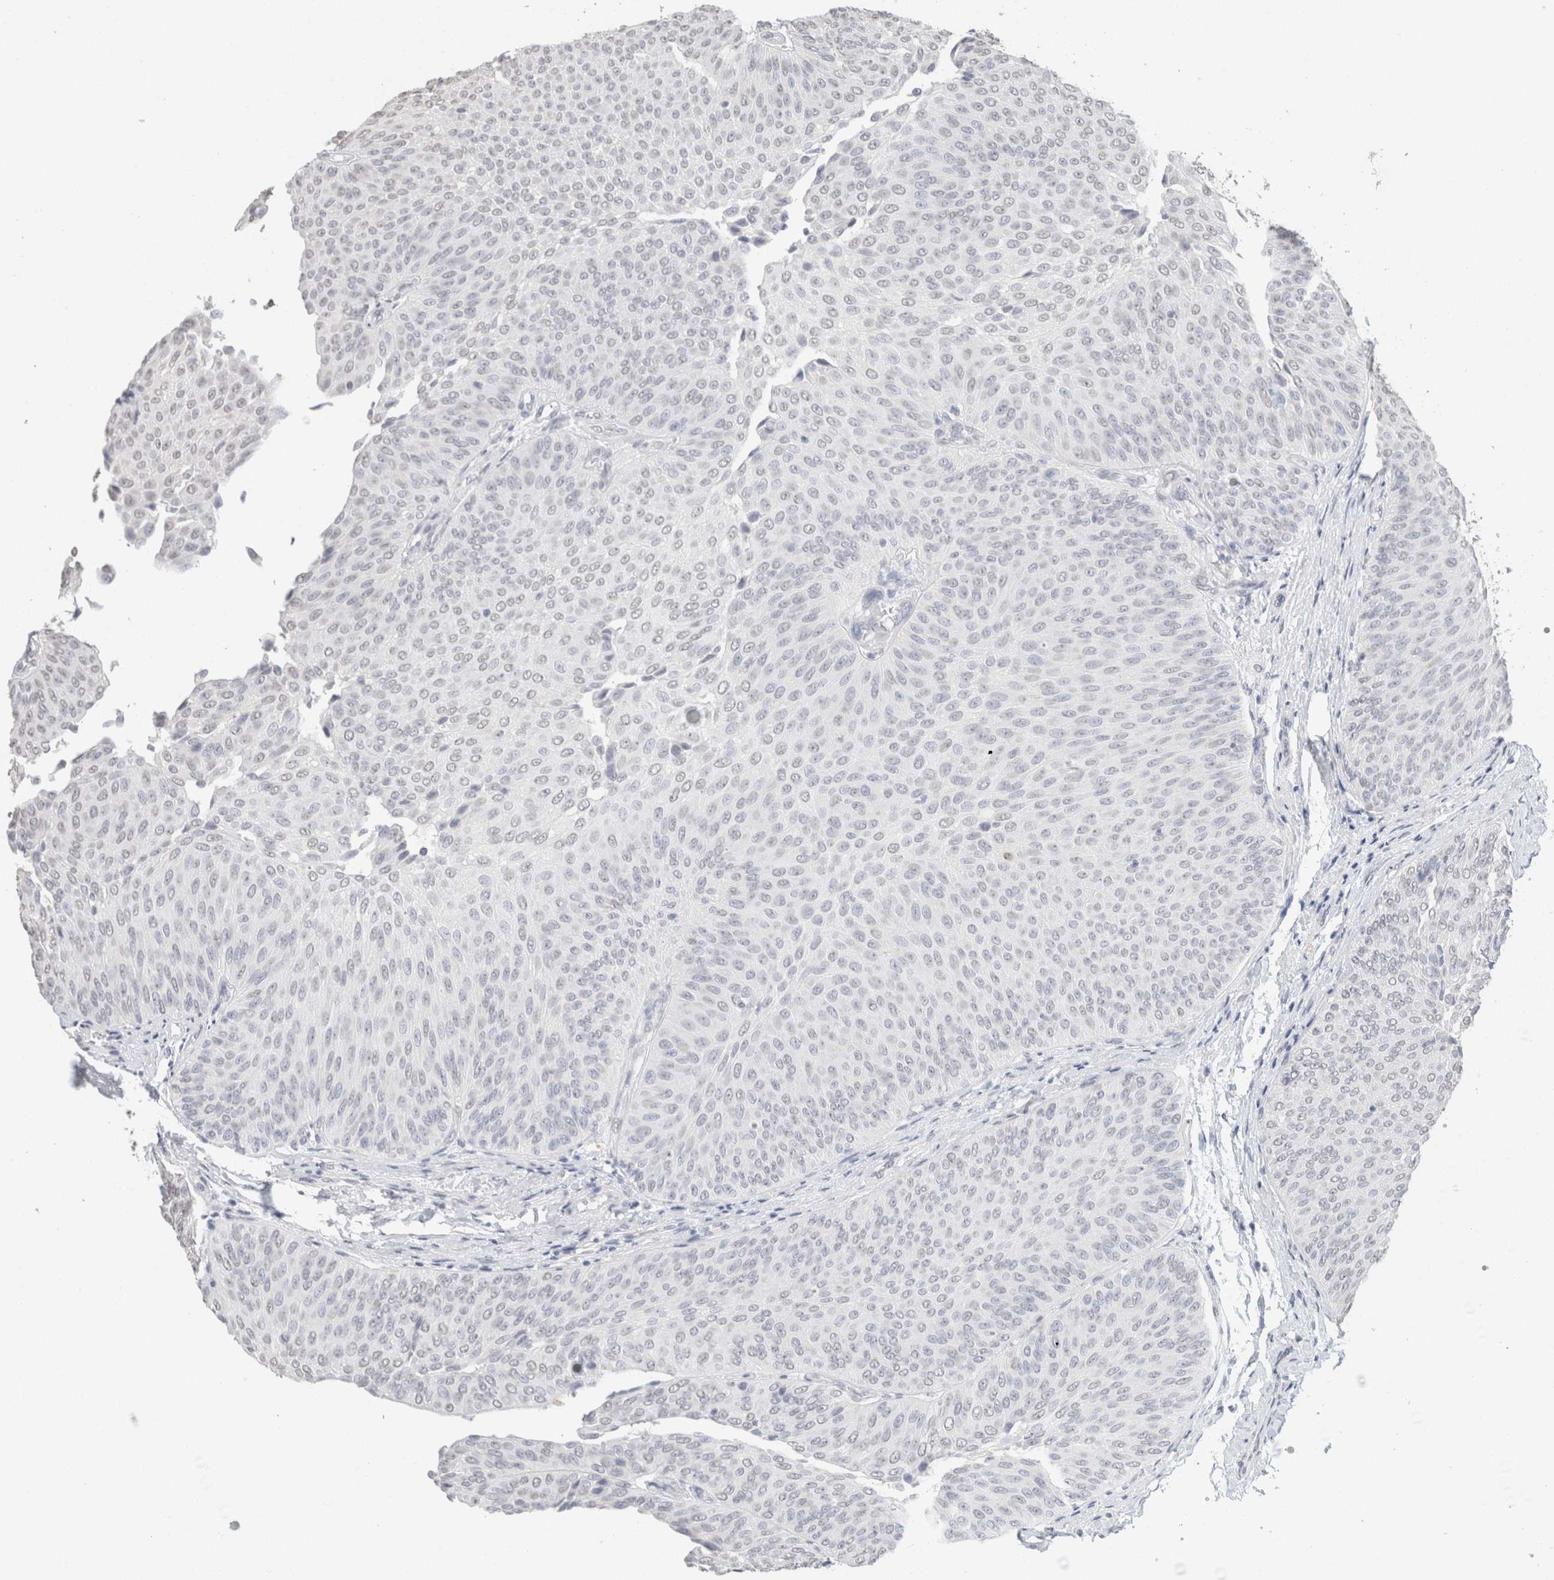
{"staining": {"intensity": "negative", "quantity": "none", "location": "none"}, "tissue": "urothelial cancer", "cell_type": "Tumor cells", "image_type": "cancer", "snomed": [{"axis": "morphology", "description": "Urothelial carcinoma, Low grade"}, {"axis": "topography", "description": "Urinary bladder"}], "caption": "This micrograph is of low-grade urothelial carcinoma stained with immunohistochemistry (IHC) to label a protein in brown with the nuclei are counter-stained blue. There is no positivity in tumor cells.", "gene": "CD80", "patient": {"sex": "female", "age": 60}}